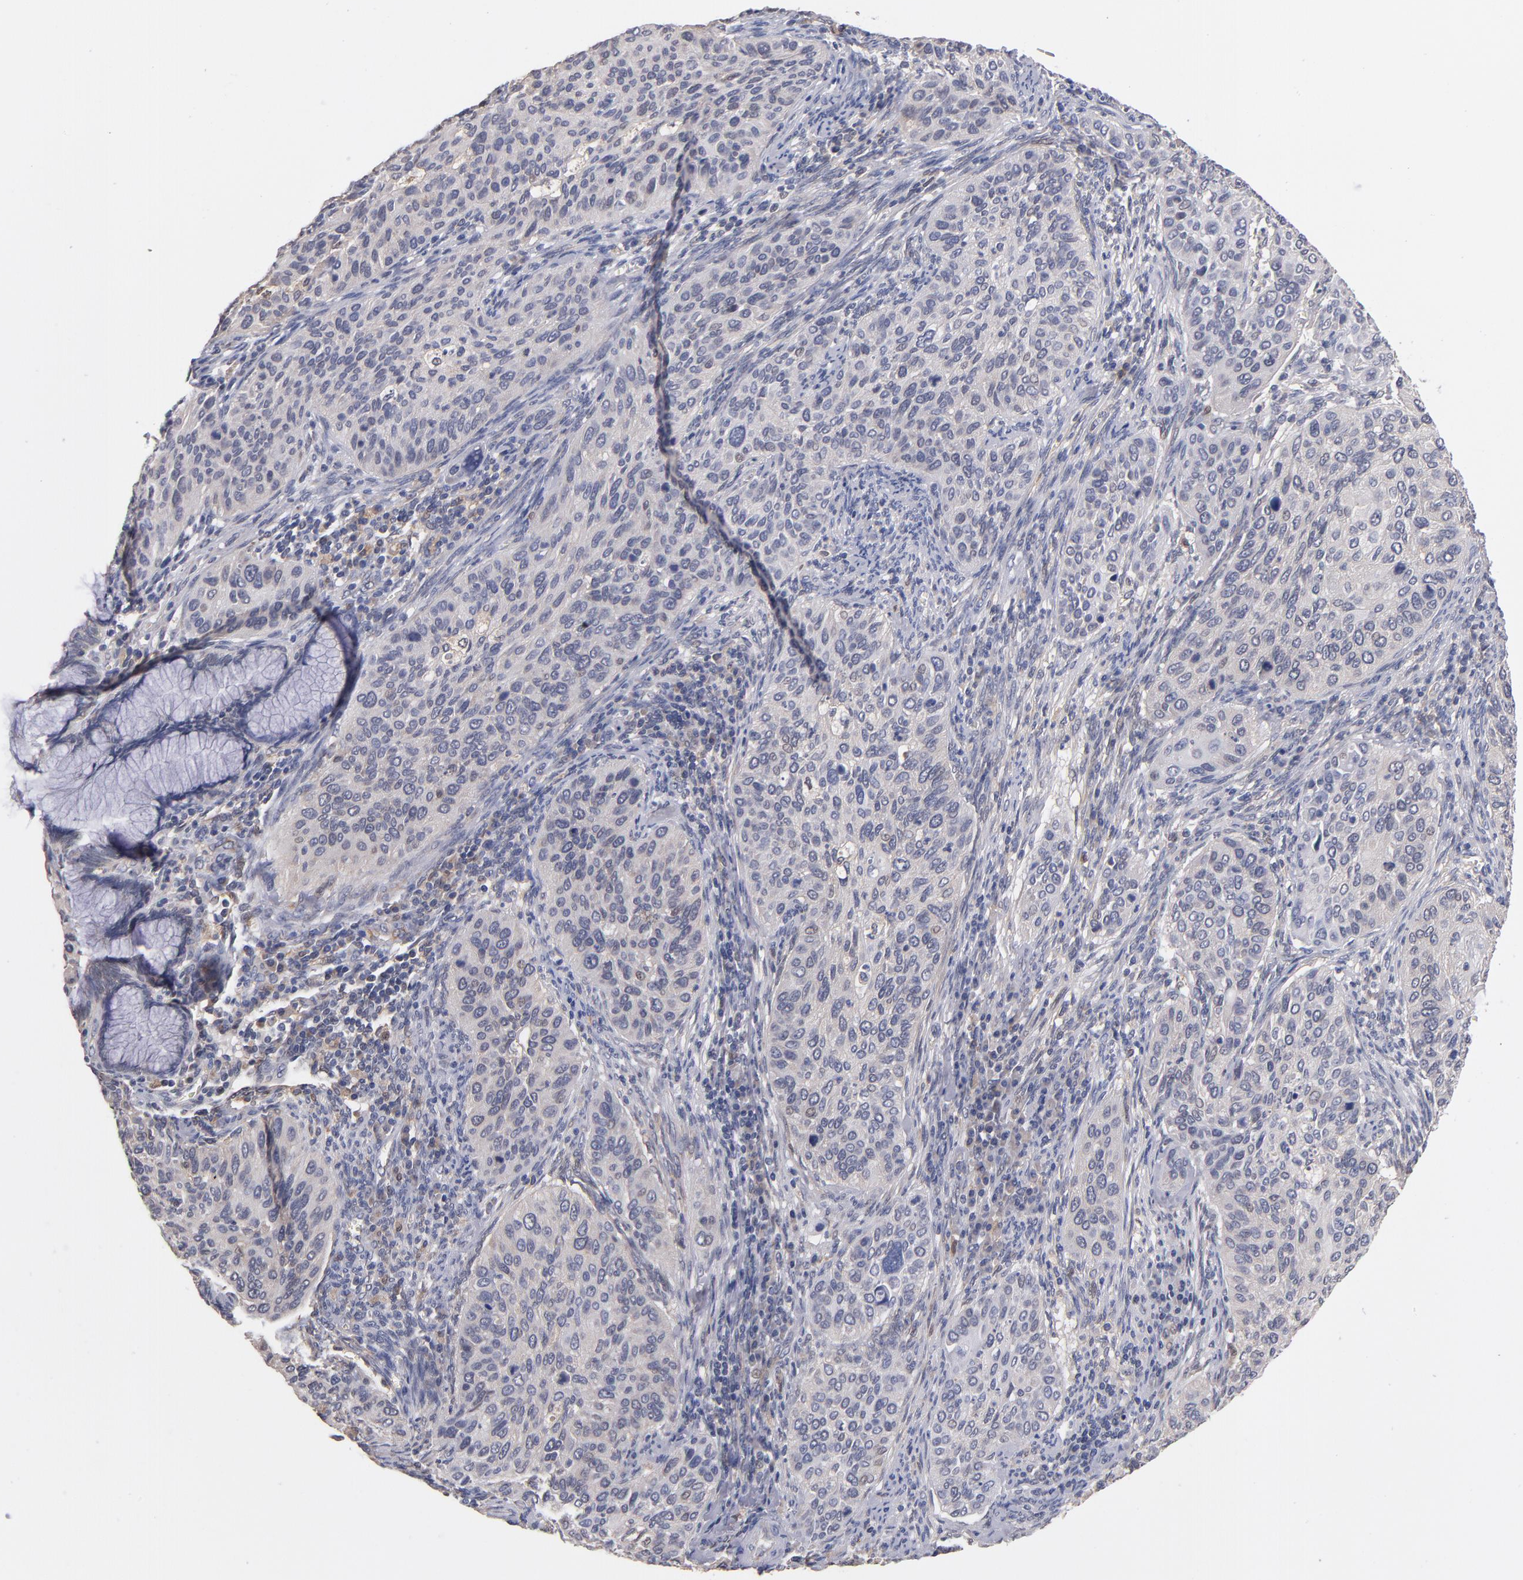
{"staining": {"intensity": "weak", "quantity": ">75%", "location": "cytoplasmic/membranous"}, "tissue": "cervical cancer", "cell_type": "Tumor cells", "image_type": "cancer", "snomed": [{"axis": "morphology", "description": "Squamous cell carcinoma, NOS"}, {"axis": "topography", "description": "Cervix"}], "caption": "A high-resolution image shows immunohistochemistry (IHC) staining of cervical squamous cell carcinoma, which displays weak cytoplasmic/membranous expression in approximately >75% of tumor cells.", "gene": "GMFG", "patient": {"sex": "female", "age": 57}}